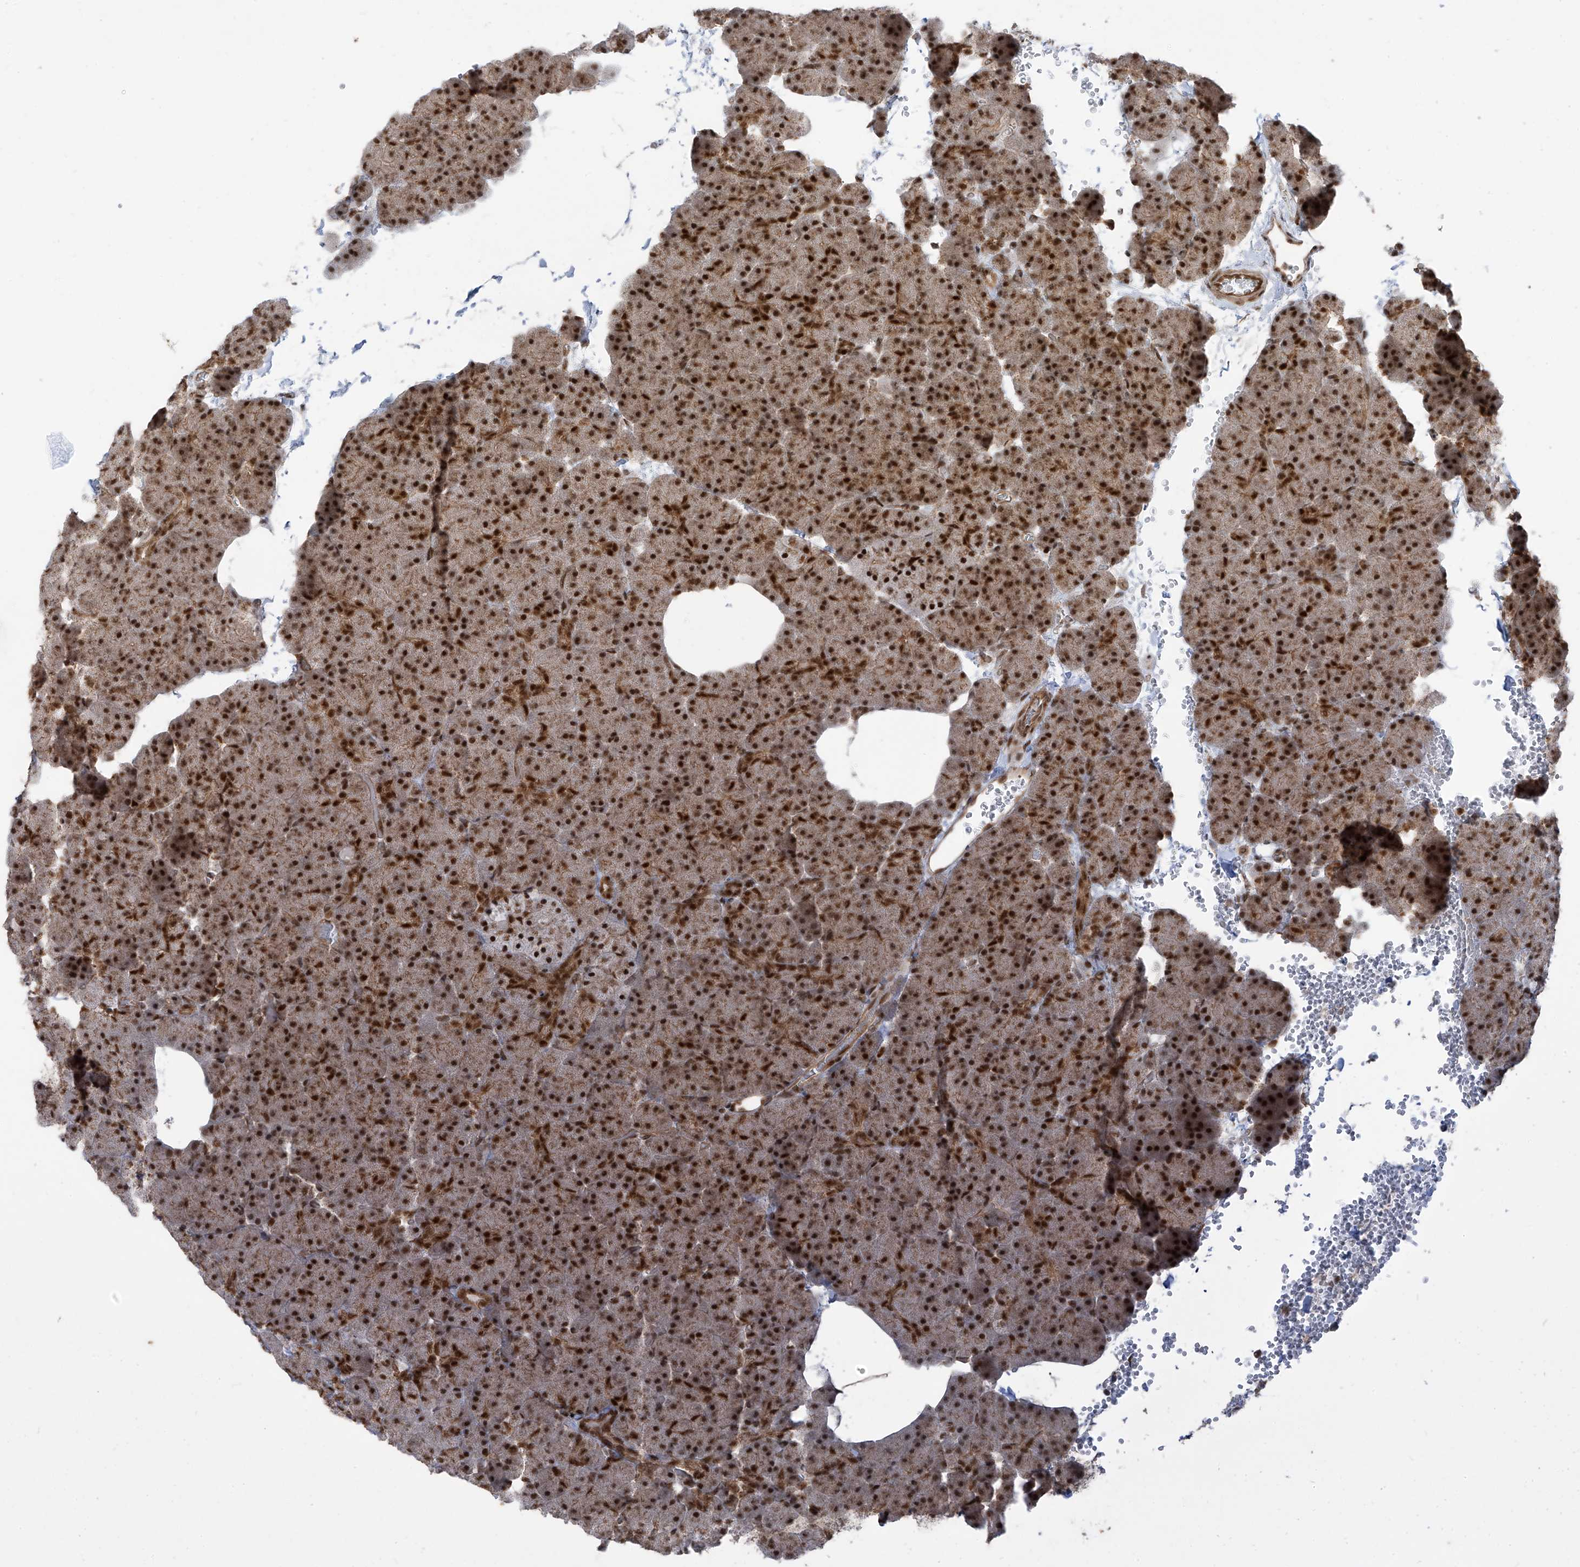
{"staining": {"intensity": "strong", "quantity": ">75%", "location": "cytoplasmic/membranous,nuclear"}, "tissue": "pancreas", "cell_type": "Exocrine glandular cells", "image_type": "normal", "snomed": [{"axis": "morphology", "description": "Normal tissue, NOS"}, {"axis": "morphology", "description": "Carcinoid, malignant, NOS"}, {"axis": "topography", "description": "Pancreas"}], "caption": "IHC (DAB (3,3'-diaminobenzidine)) staining of normal pancreas exhibits strong cytoplasmic/membranous,nuclear protein staining in approximately >75% of exocrine glandular cells. The staining was performed using DAB, with brown indicating positive protein expression. Nuclei are stained blue with hematoxylin.", "gene": "ARHGEF3", "patient": {"sex": "female", "age": 35}}